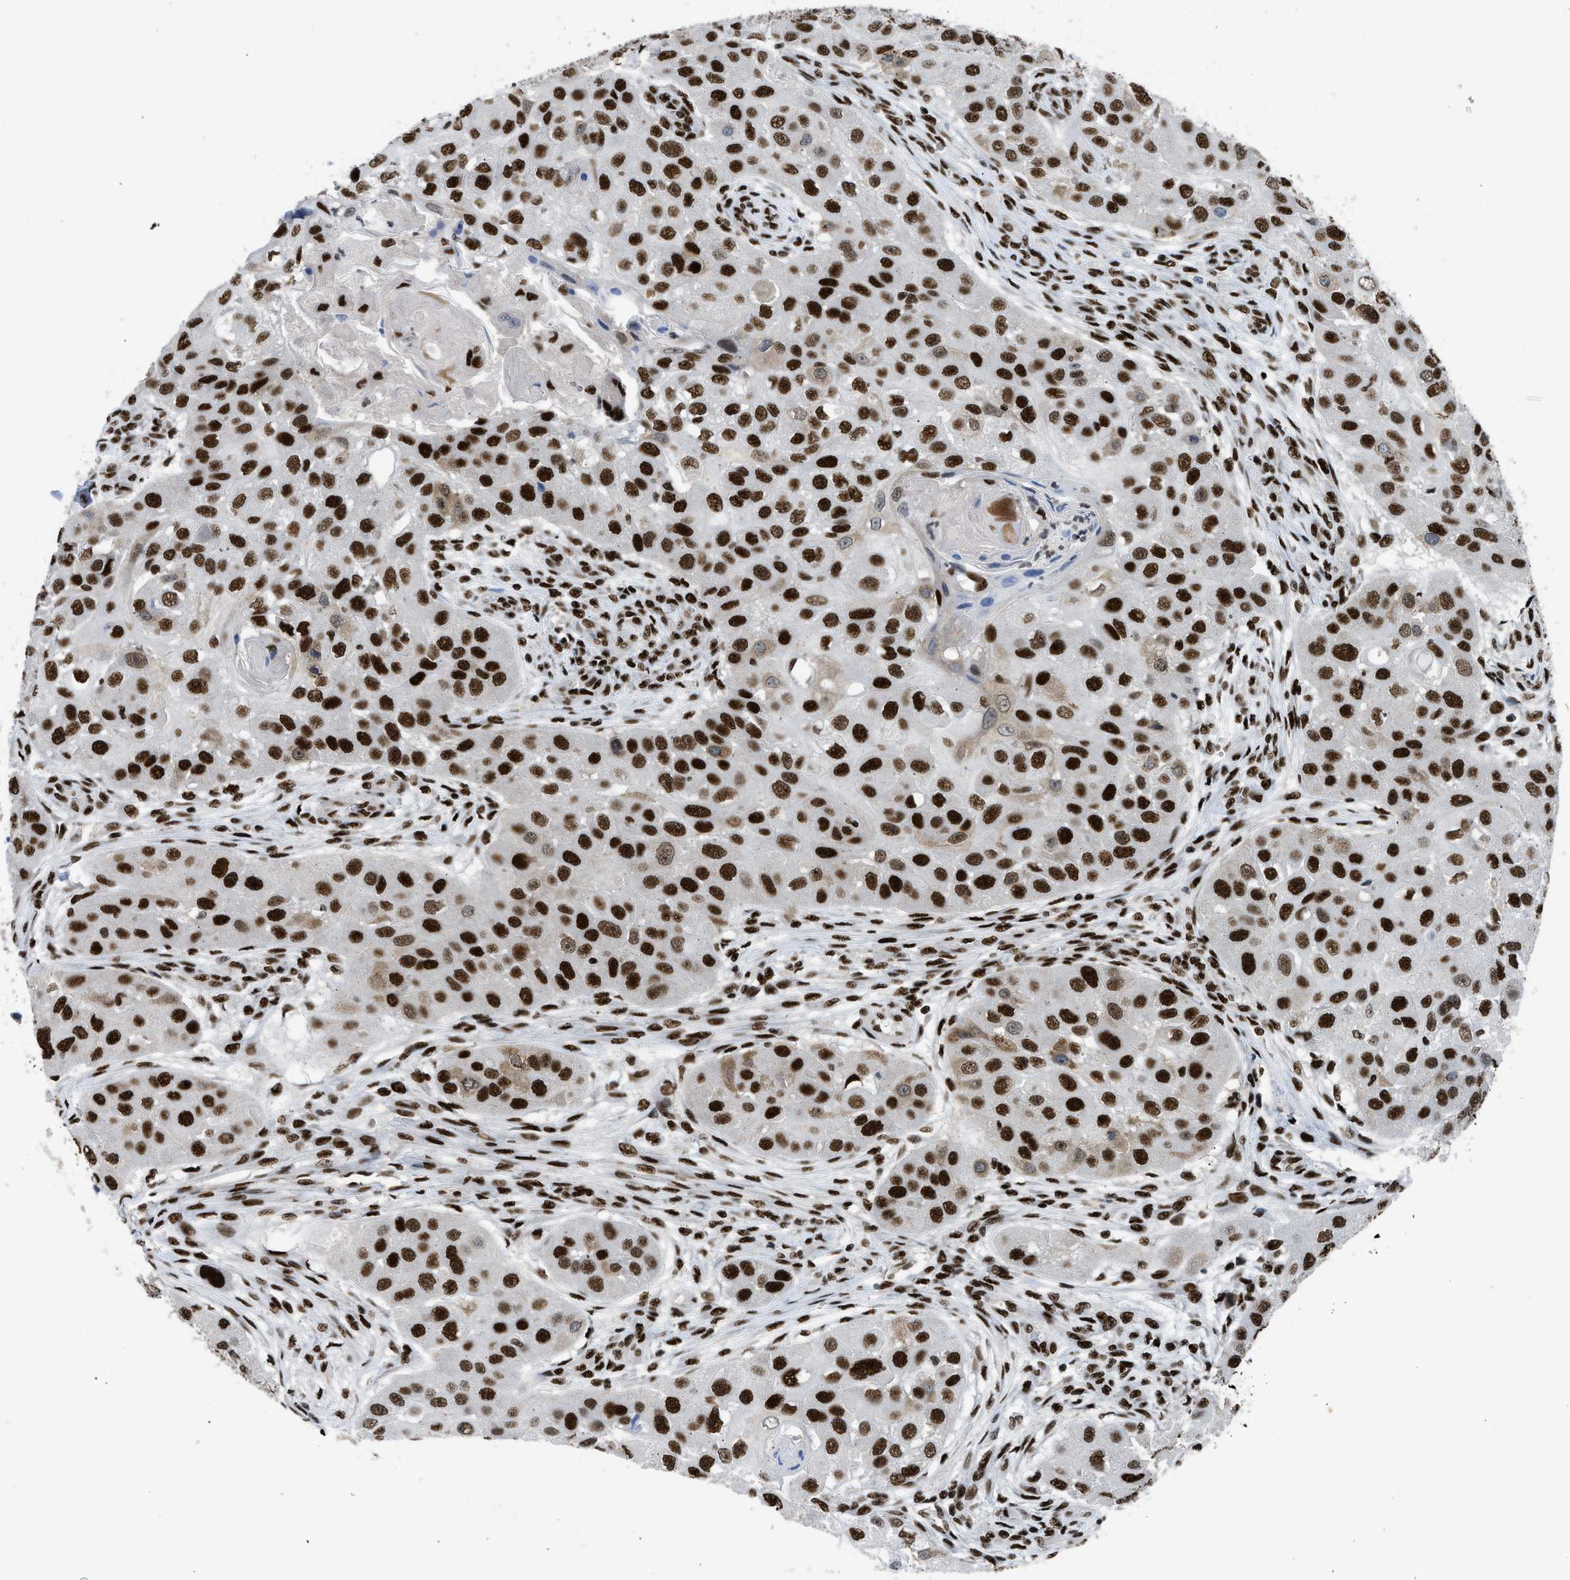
{"staining": {"intensity": "strong", "quantity": ">75%", "location": "nuclear"}, "tissue": "head and neck cancer", "cell_type": "Tumor cells", "image_type": "cancer", "snomed": [{"axis": "morphology", "description": "Normal tissue, NOS"}, {"axis": "morphology", "description": "Squamous cell carcinoma, NOS"}, {"axis": "topography", "description": "Skeletal muscle"}, {"axis": "topography", "description": "Head-Neck"}], "caption": "Strong nuclear protein positivity is appreciated in about >75% of tumor cells in squamous cell carcinoma (head and neck).", "gene": "SCAF4", "patient": {"sex": "male", "age": 51}}